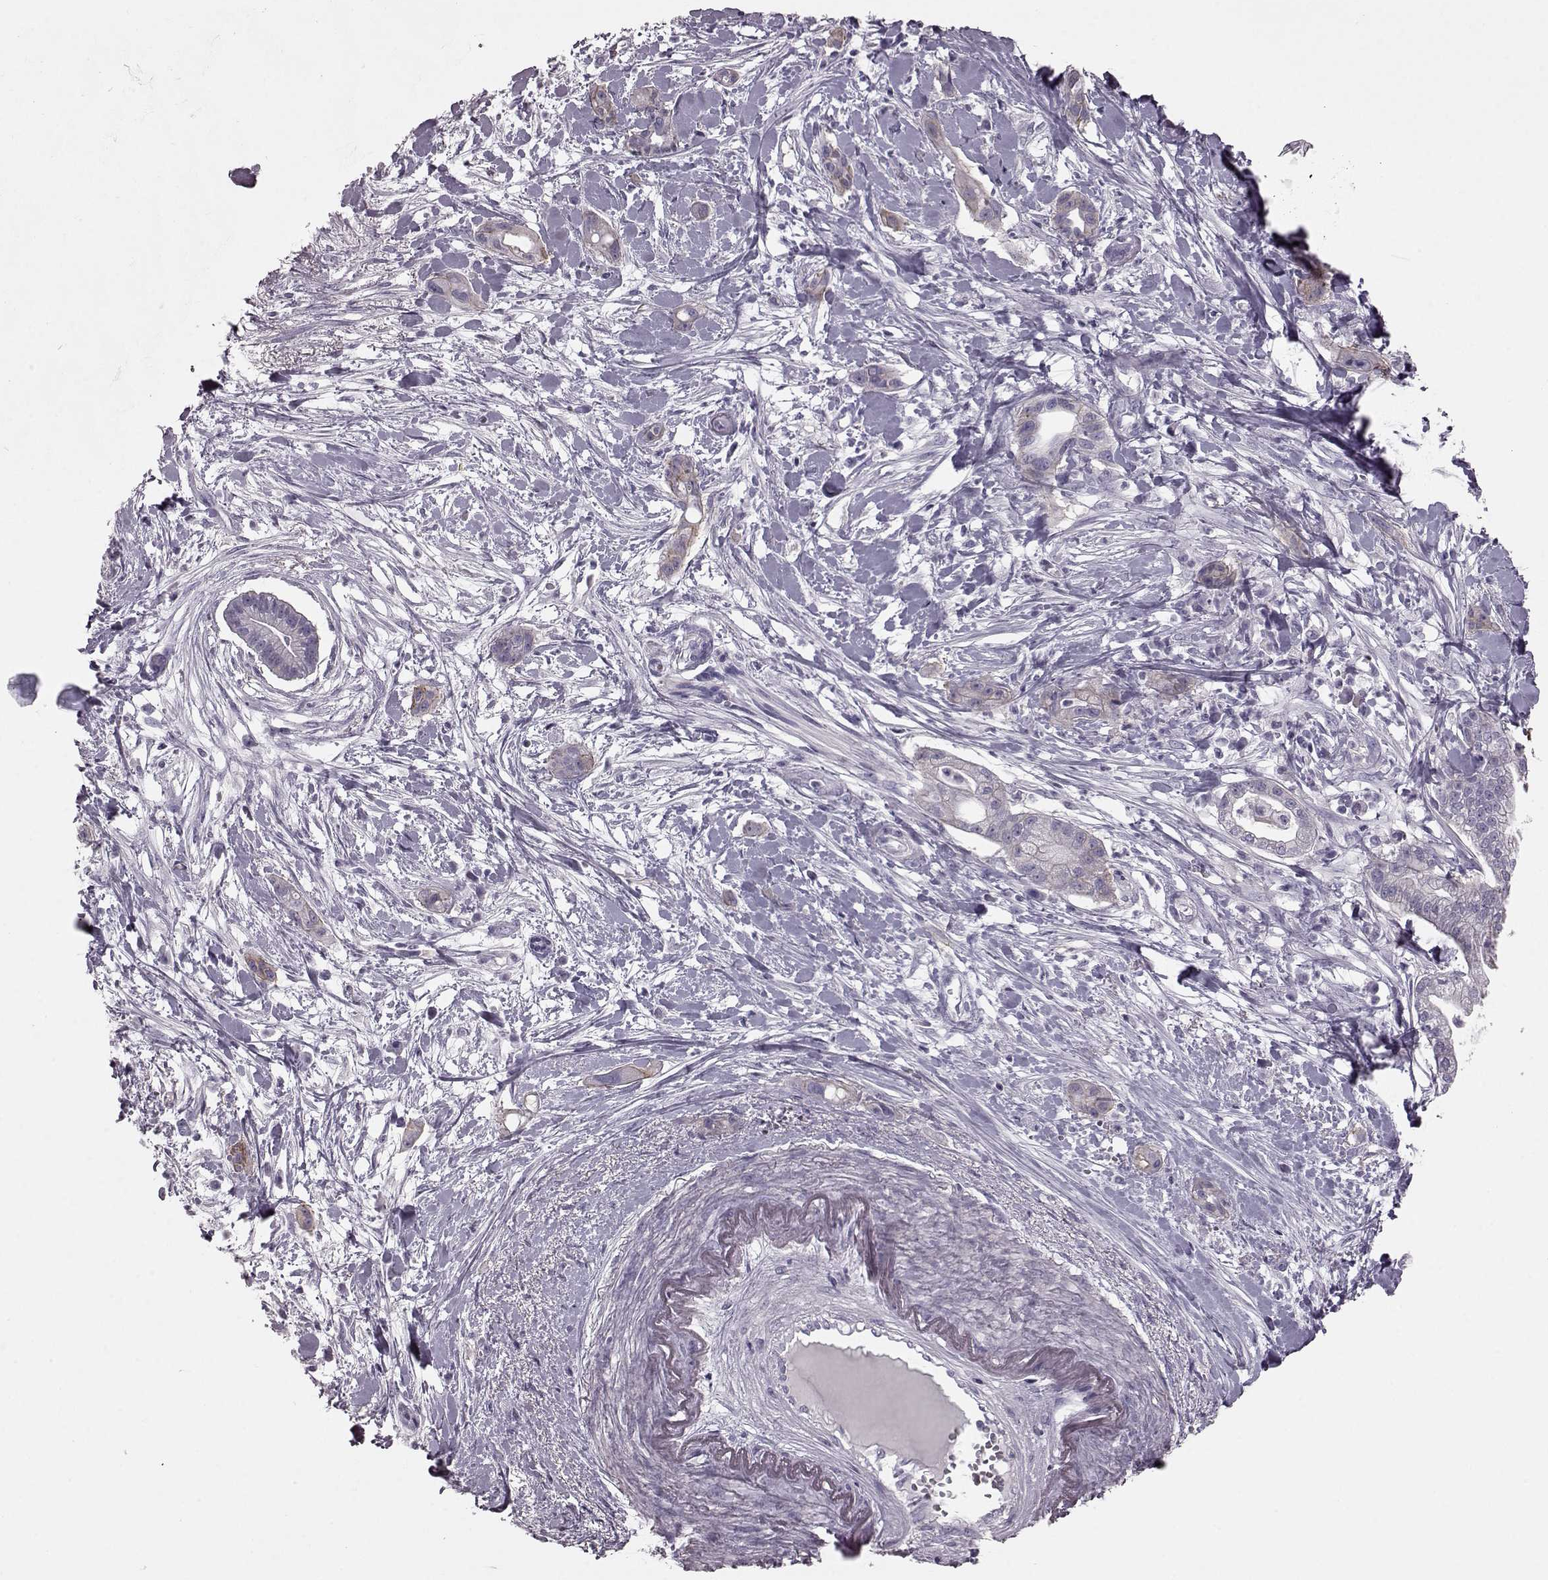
{"staining": {"intensity": "negative", "quantity": "none", "location": "none"}, "tissue": "pancreatic cancer", "cell_type": "Tumor cells", "image_type": "cancer", "snomed": [{"axis": "morphology", "description": "Normal tissue, NOS"}, {"axis": "morphology", "description": "Adenocarcinoma, NOS"}, {"axis": "topography", "description": "Lymph node"}, {"axis": "topography", "description": "Pancreas"}], "caption": "This is an immunohistochemistry (IHC) photomicrograph of human pancreatic cancer. There is no expression in tumor cells.", "gene": "CRYBA2", "patient": {"sex": "female", "age": 58}}